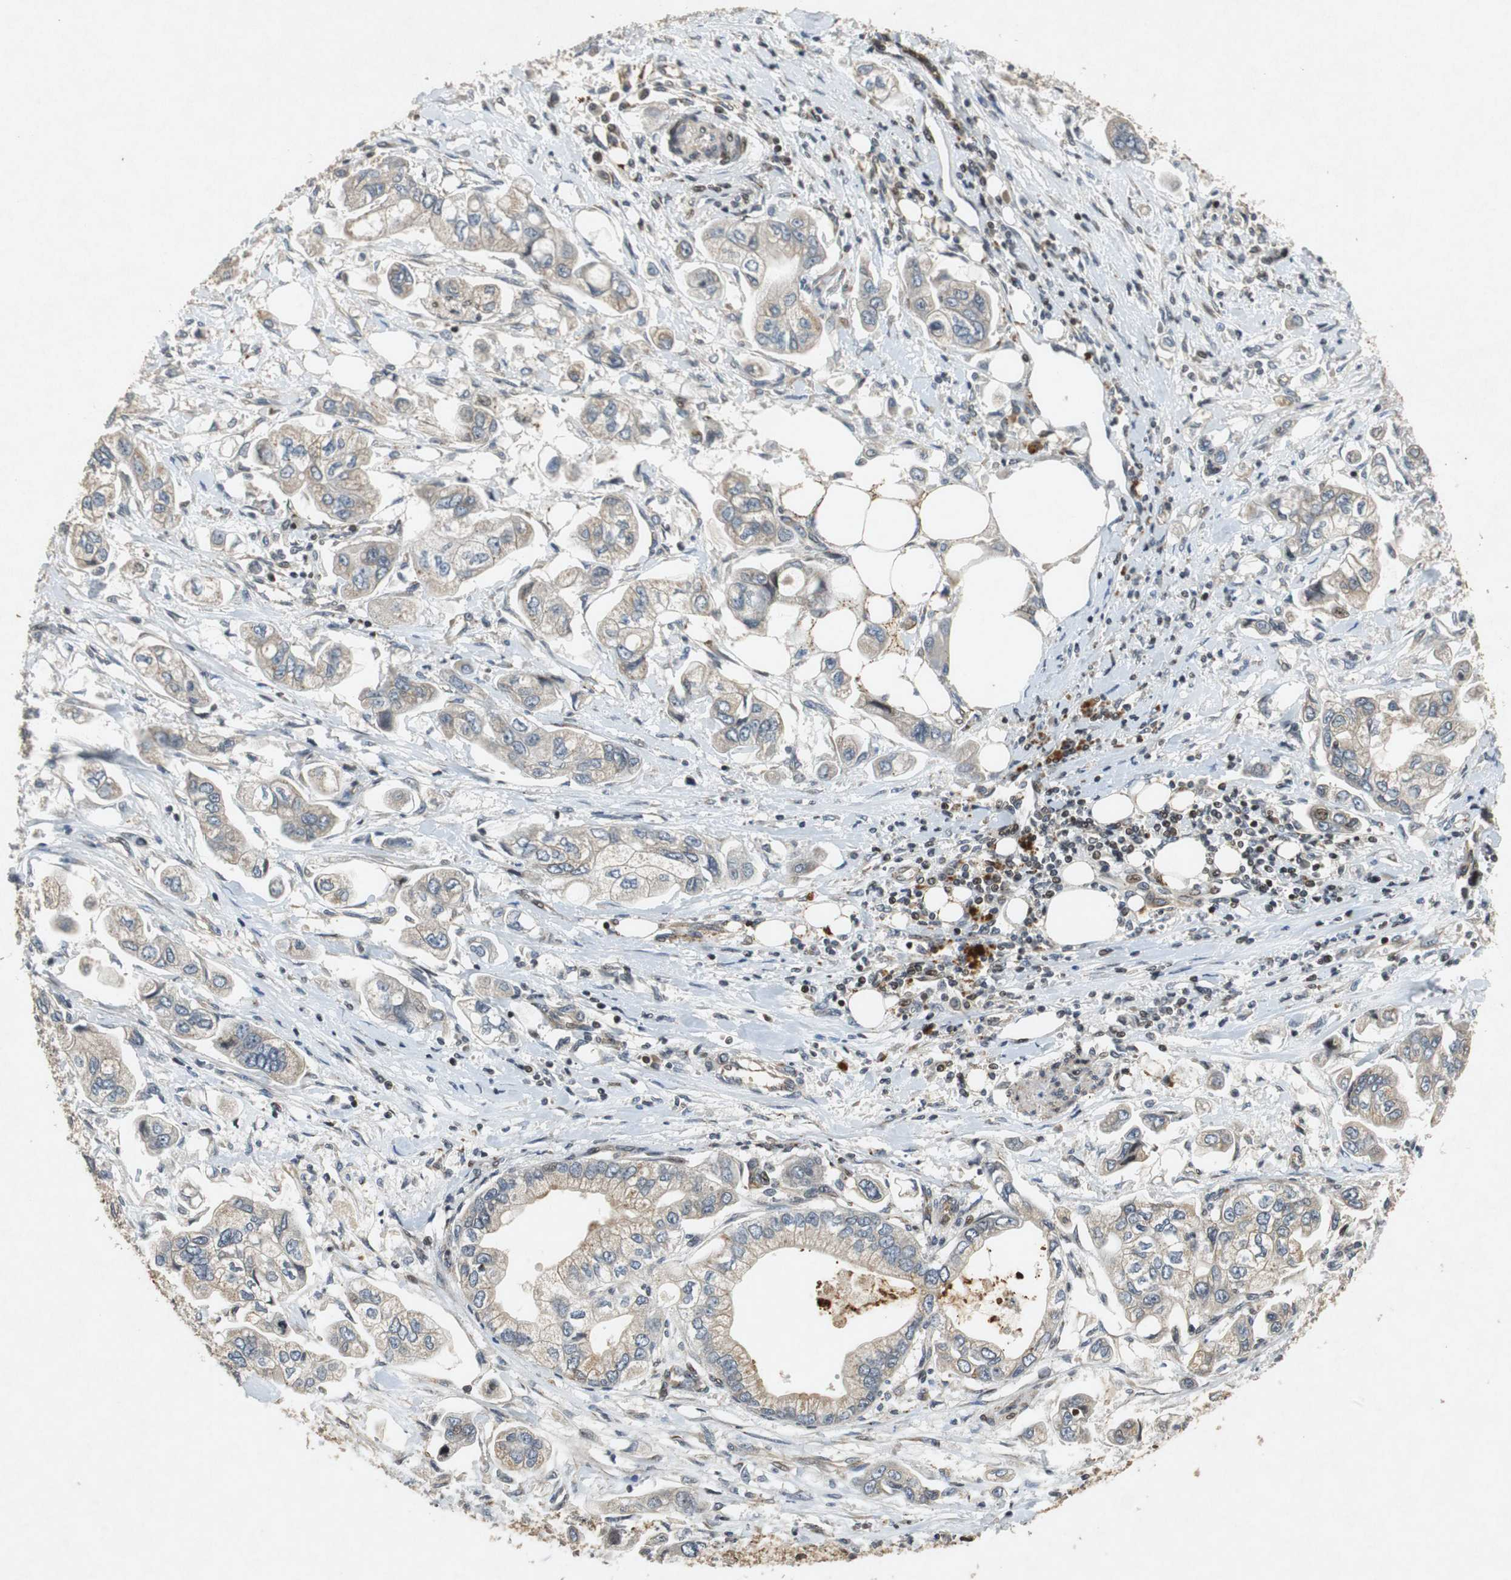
{"staining": {"intensity": "weak", "quantity": "25%-75%", "location": "cytoplasmic/membranous"}, "tissue": "stomach cancer", "cell_type": "Tumor cells", "image_type": "cancer", "snomed": [{"axis": "morphology", "description": "Adenocarcinoma, NOS"}, {"axis": "topography", "description": "Stomach"}], "caption": "Tumor cells show low levels of weak cytoplasmic/membranous positivity in about 25%-75% of cells in stomach cancer.", "gene": "TUBA4A", "patient": {"sex": "male", "age": 62}}